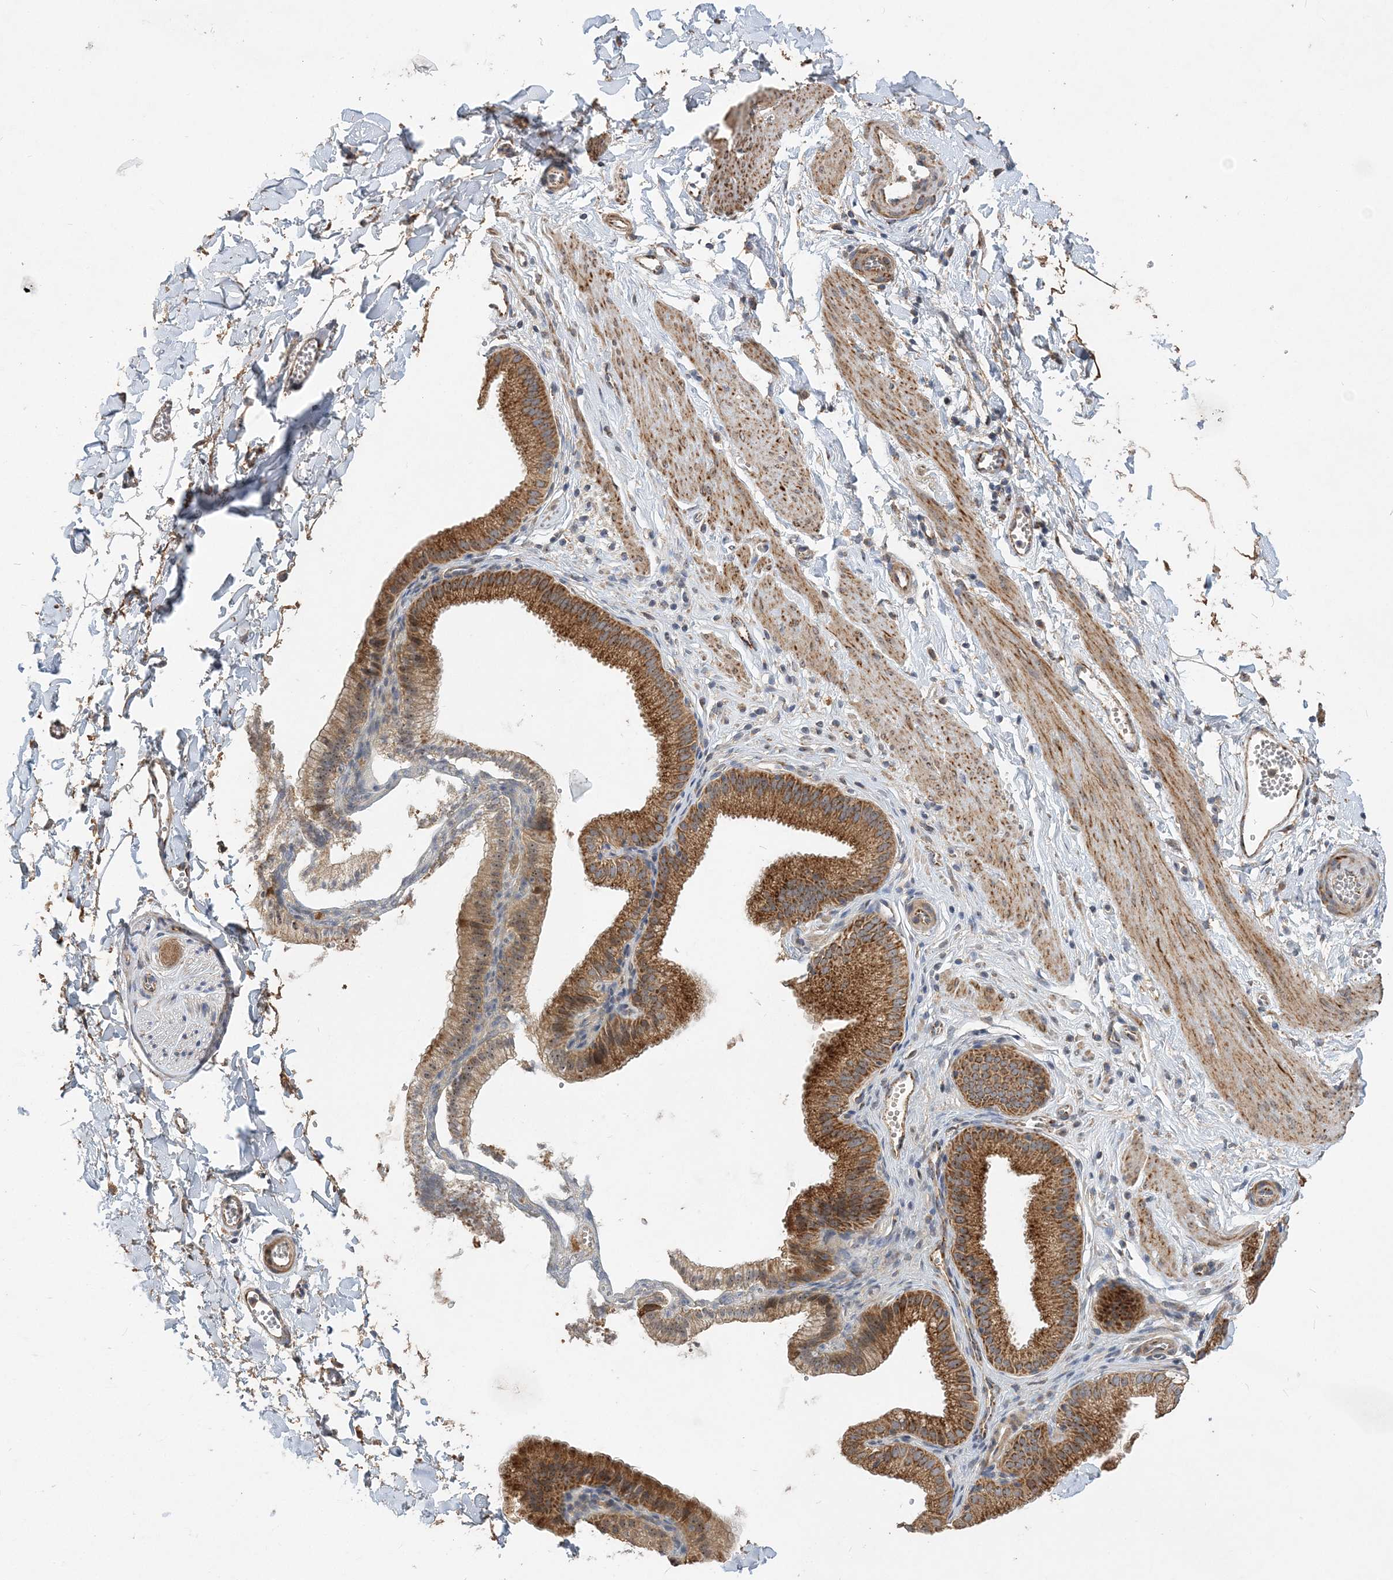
{"staining": {"intensity": "negative", "quantity": "none", "location": "none"}, "tissue": "adipose tissue", "cell_type": "Adipocytes", "image_type": "normal", "snomed": [{"axis": "morphology", "description": "Normal tissue, NOS"}, {"axis": "topography", "description": "Gallbladder"}, {"axis": "topography", "description": "Peripheral nerve tissue"}], "caption": "Immunohistochemical staining of unremarkable human adipose tissue exhibits no significant positivity in adipocytes.", "gene": "FEZ2", "patient": {"sex": "male", "age": 38}}